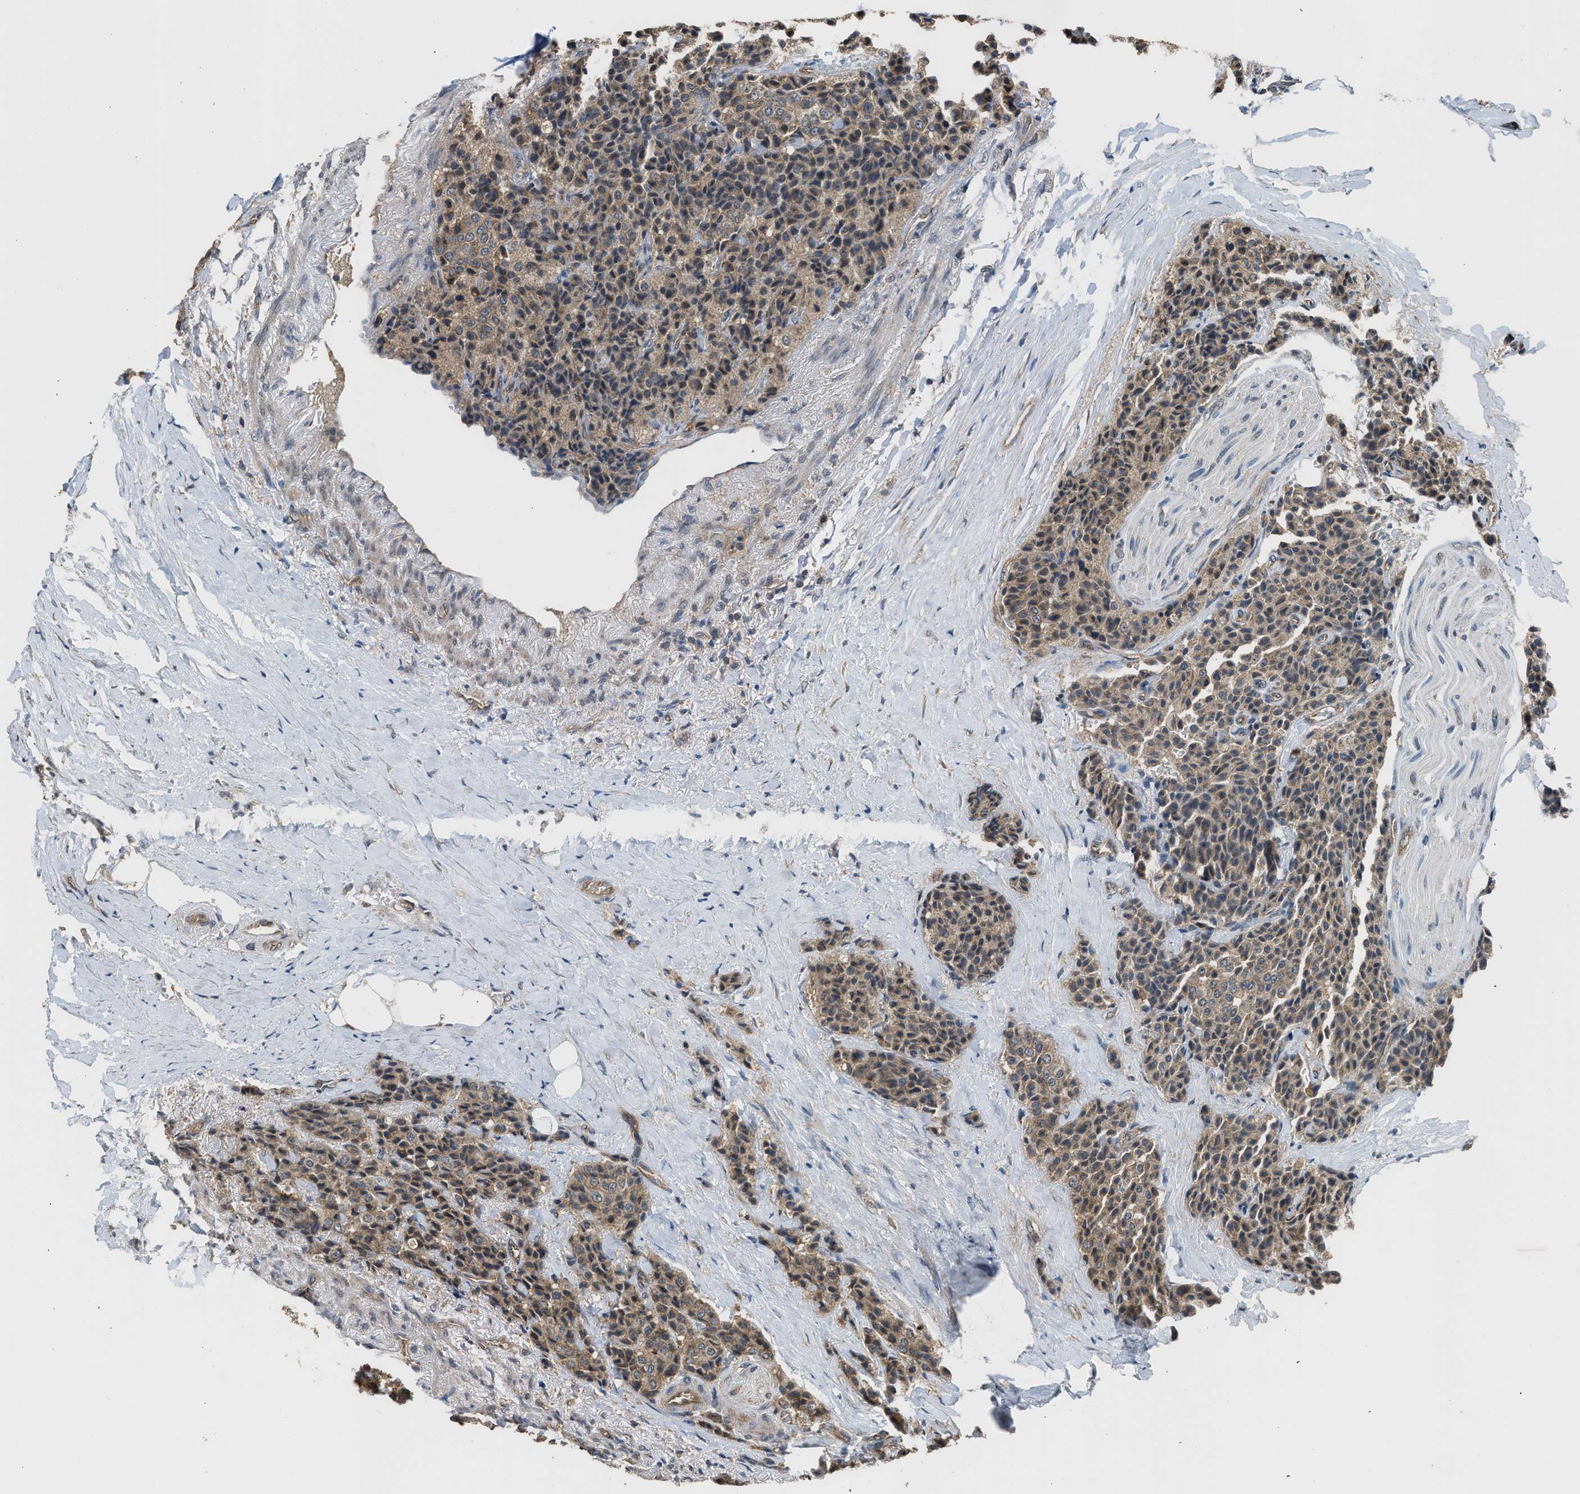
{"staining": {"intensity": "weak", "quantity": ">75%", "location": "cytoplasmic/membranous"}, "tissue": "carcinoid", "cell_type": "Tumor cells", "image_type": "cancer", "snomed": [{"axis": "morphology", "description": "Carcinoid, malignant, NOS"}, {"axis": "topography", "description": "Colon"}], "caption": "Immunohistochemistry (IHC) of human carcinoid (malignant) displays low levels of weak cytoplasmic/membranous staining in approximately >75% of tumor cells.", "gene": "HIP1R", "patient": {"sex": "female", "age": 61}}